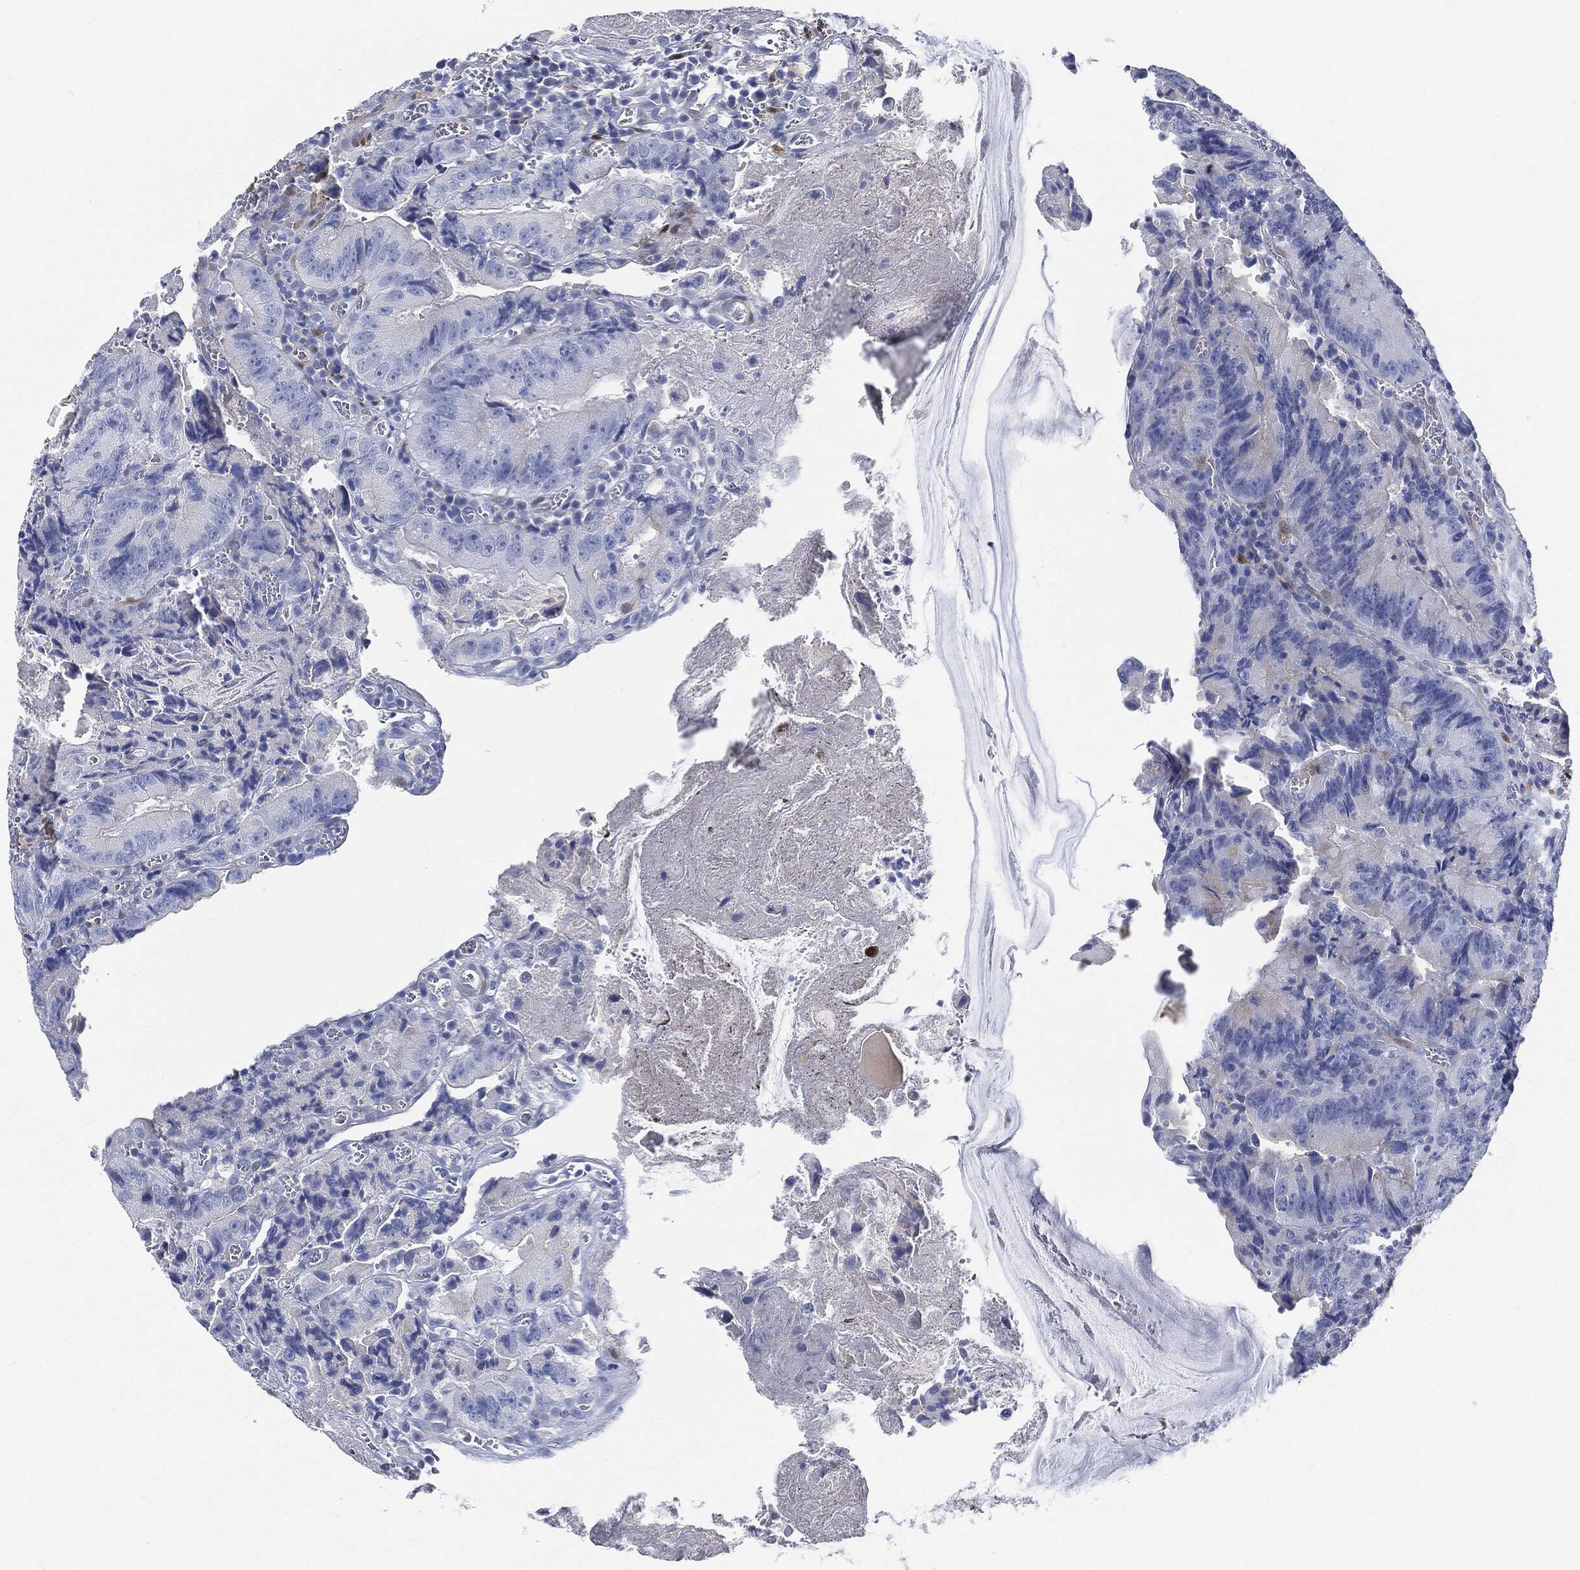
{"staining": {"intensity": "negative", "quantity": "none", "location": "none"}, "tissue": "colorectal cancer", "cell_type": "Tumor cells", "image_type": "cancer", "snomed": [{"axis": "morphology", "description": "Adenocarcinoma, NOS"}, {"axis": "topography", "description": "Colon"}], "caption": "DAB (3,3'-diaminobenzidine) immunohistochemical staining of adenocarcinoma (colorectal) shows no significant staining in tumor cells.", "gene": "TAGLN", "patient": {"sex": "female", "age": 86}}